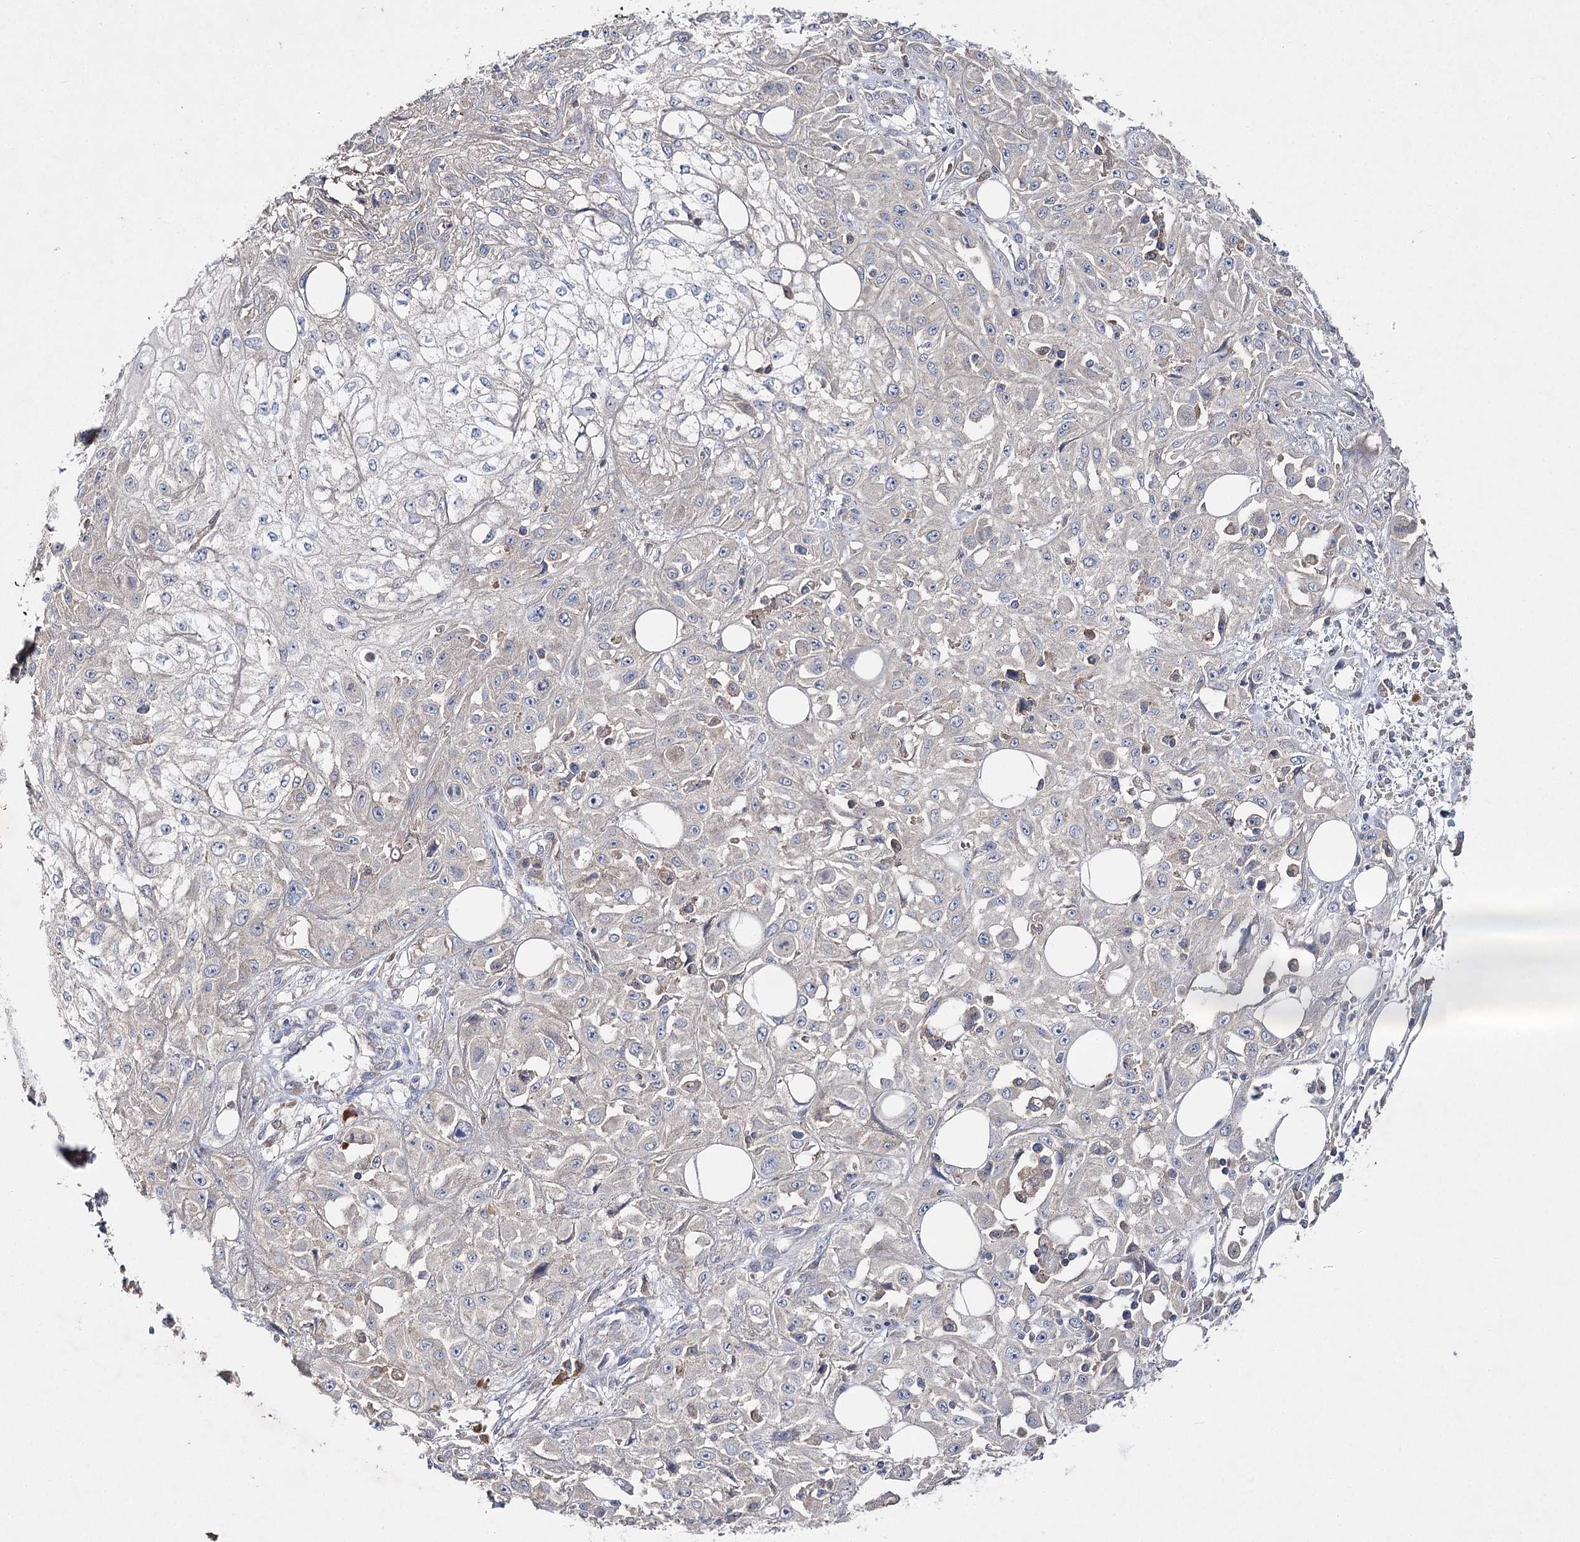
{"staining": {"intensity": "negative", "quantity": "none", "location": "none"}, "tissue": "skin cancer", "cell_type": "Tumor cells", "image_type": "cancer", "snomed": [{"axis": "morphology", "description": "Squamous cell carcinoma, NOS"}, {"axis": "morphology", "description": "Squamous cell carcinoma, metastatic, NOS"}, {"axis": "topography", "description": "Skin"}, {"axis": "topography", "description": "Lymph node"}], "caption": "This is an immunohistochemistry (IHC) photomicrograph of skin cancer. There is no positivity in tumor cells.", "gene": "IL1RAP", "patient": {"sex": "male", "age": 75}}